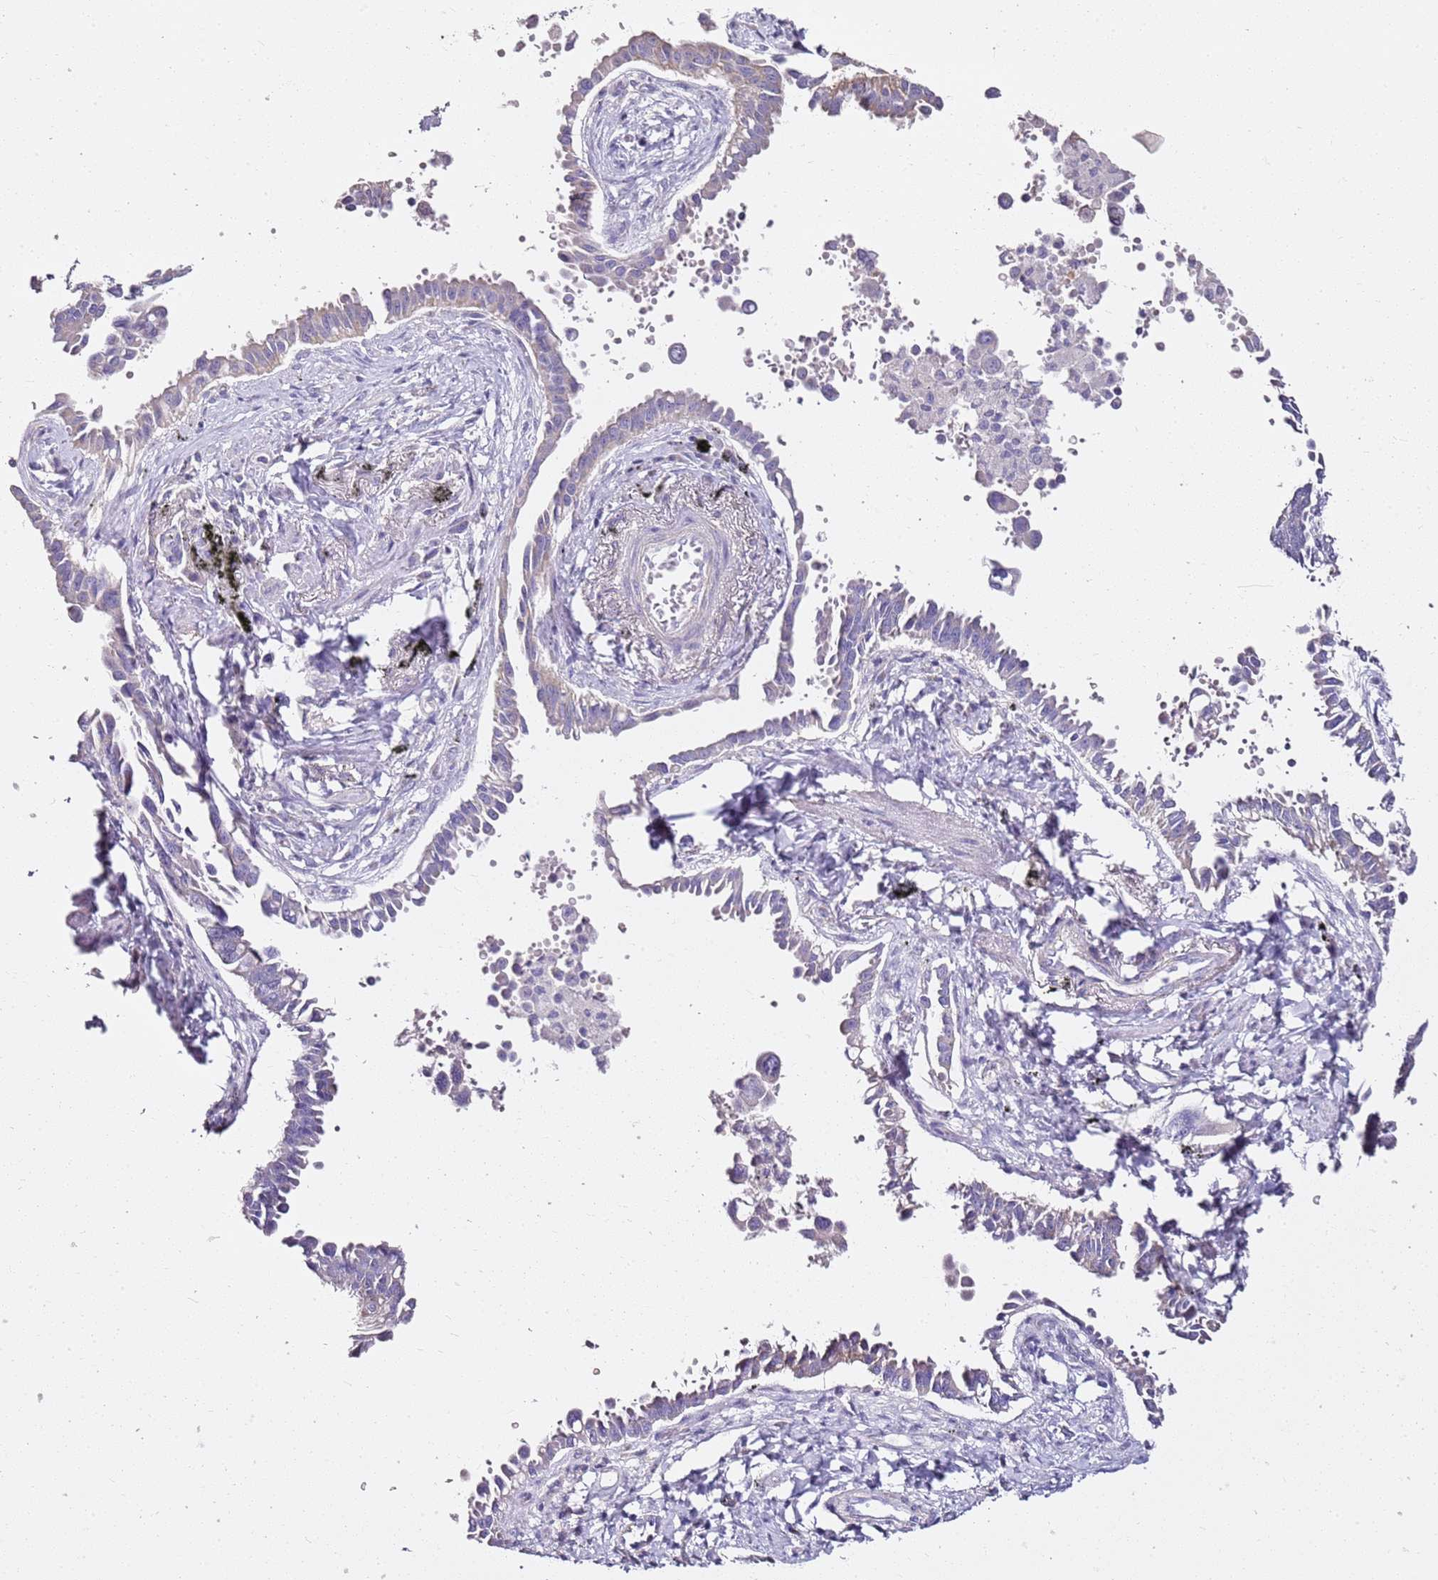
{"staining": {"intensity": "weak", "quantity": "<25%", "location": "cytoplasmic/membranous"}, "tissue": "lung cancer", "cell_type": "Tumor cells", "image_type": "cancer", "snomed": [{"axis": "morphology", "description": "Adenocarcinoma, NOS"}, {"axis": "topography", "description": "Lung"}], "caption": "There is no significant positivity in tumor cells of lung cancer (adenocarcinoma).", "gene": "MYBPC3", "patient": {"sex": "male", "age": 67}}